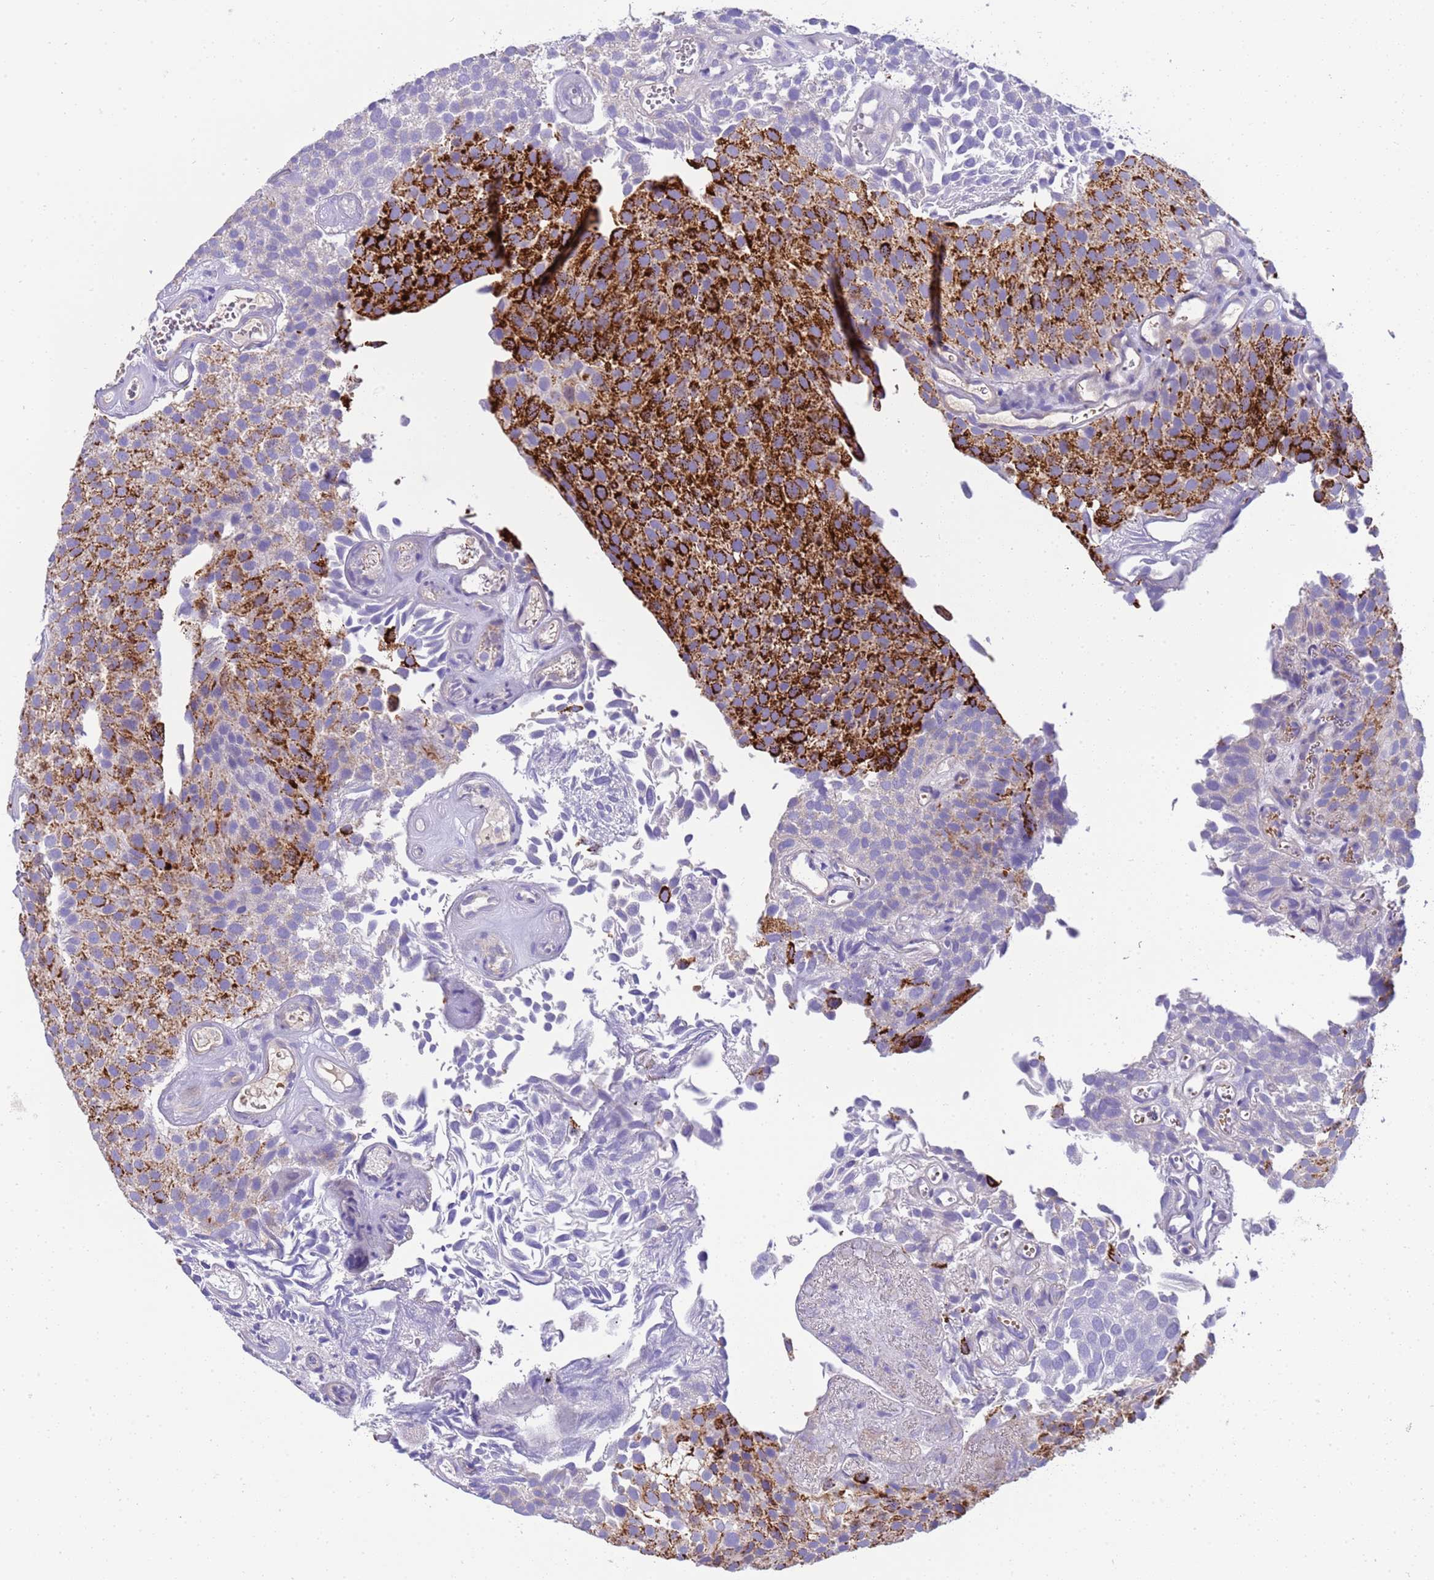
{"staining": {"intensity": "strong", "quantity": "25%-75%", "location": "cytoplasmic/membranous"}, "tissue": "urothelial cancer", "cell_type": "Tumor cells", "image_type": "cancer", "snomed": [{"axis": "morphology", "description": "Urothelial carcinoma, Low grade"}, {"axis": "topography", "description": "Urinary bladder"}], "caption": "Protein staining exhibits strong cytoplasmic/membranous expression in about 25%-75% of tumor cells in urothelial cancer.", "gene": "RIPPLY2", "patient": {"sex": "male", "age": 89}}